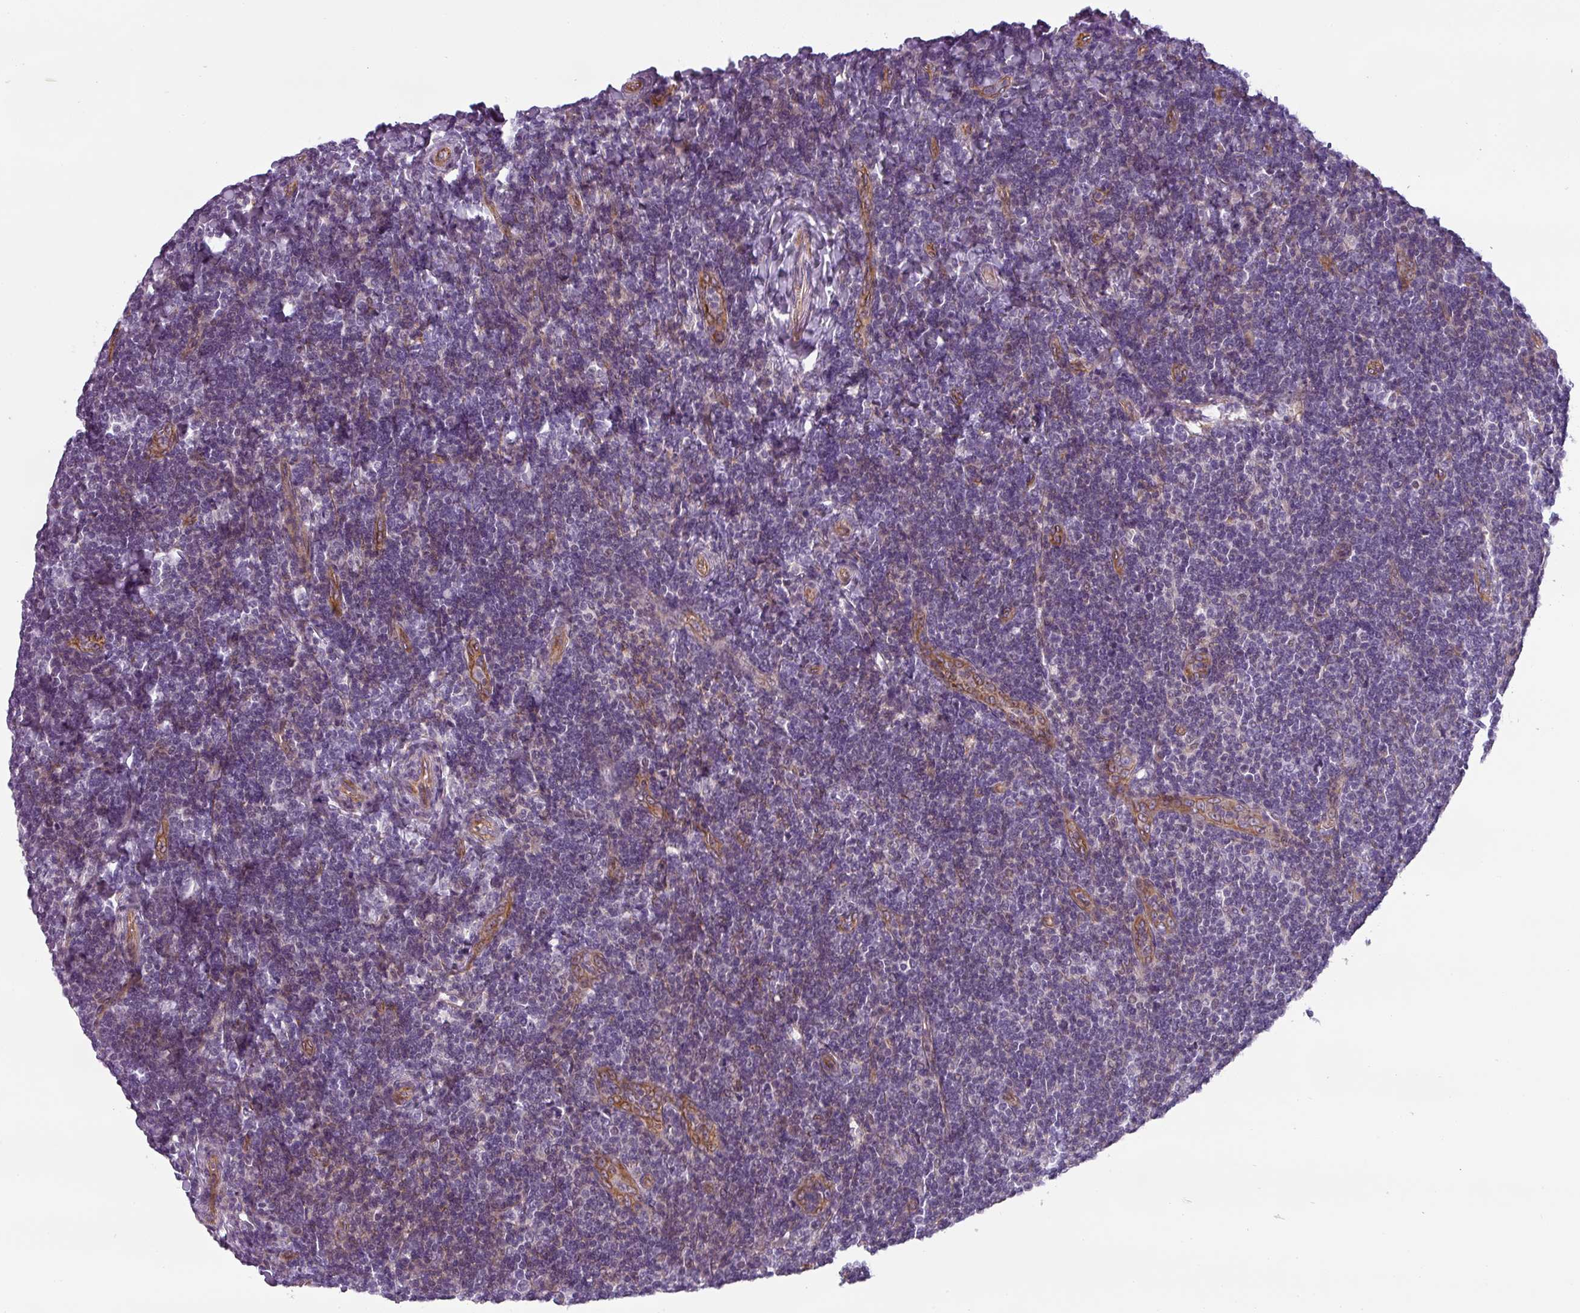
{"staining": {"intensity": "negative", "quantity": "none", "location": "none"}, "tissue": "tonsil", "cell_type": "Germinal center cells", "image_type": "normal", "snomed": [{"axis": "morphology", "description": "Normal tissue, NOS"}, {"axis": "topography", "description": "Tonsil"}], "caption": "High magnification brightfield microscopy of normal tonsil stained with DAB (3,3'-diaminobenzidine) (brown) and counterstained with hematoxylin (blue): germinal center cells show no significant staining. Brightfield microscopy of immunohistochemistry stained with DAB (3,3'-diaminobenzidine) (brown) and hematoxylin (blue), captured at high magnification.", "gene": "CHRDL1", "patient": {"sex": "male", "age": 17}}